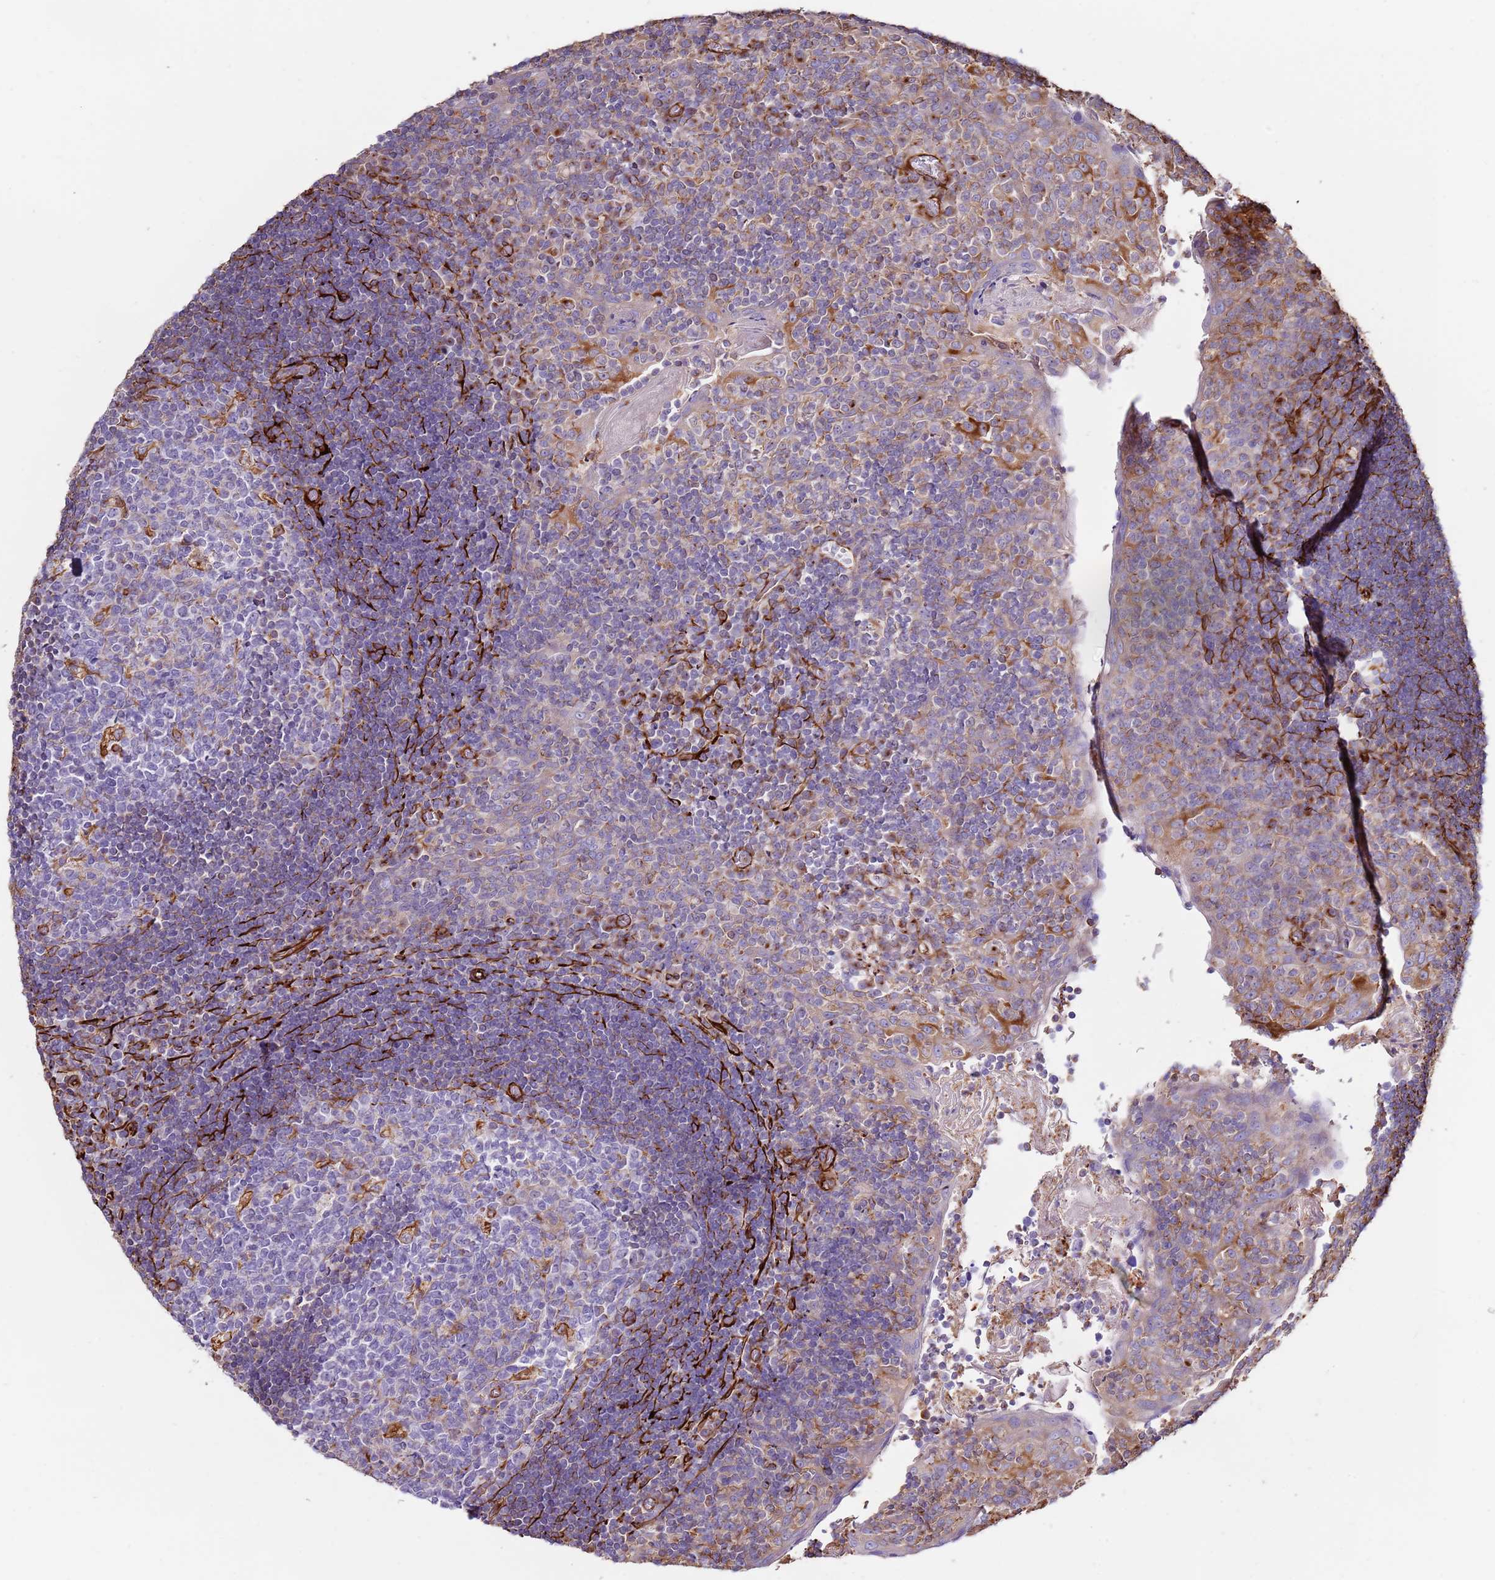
{"staining": {"intensity": "negative", "quantity": "none", "location": "none"}, "tissue": "tonsil", "cell_type": "Germinal center cells", "image_type": "normal", "snomed": [{"axis": "morphology", "description": "Normal tissue, NOS"}, {"axis": "topography", "description": "Tonsil"}], "caption": "Immunohistochemistry (IHC) of benign human tonsil shows no expression in germinal center cells.", "gene": "MRGPRE", "patient": {"sex": "male", "age": 17}}